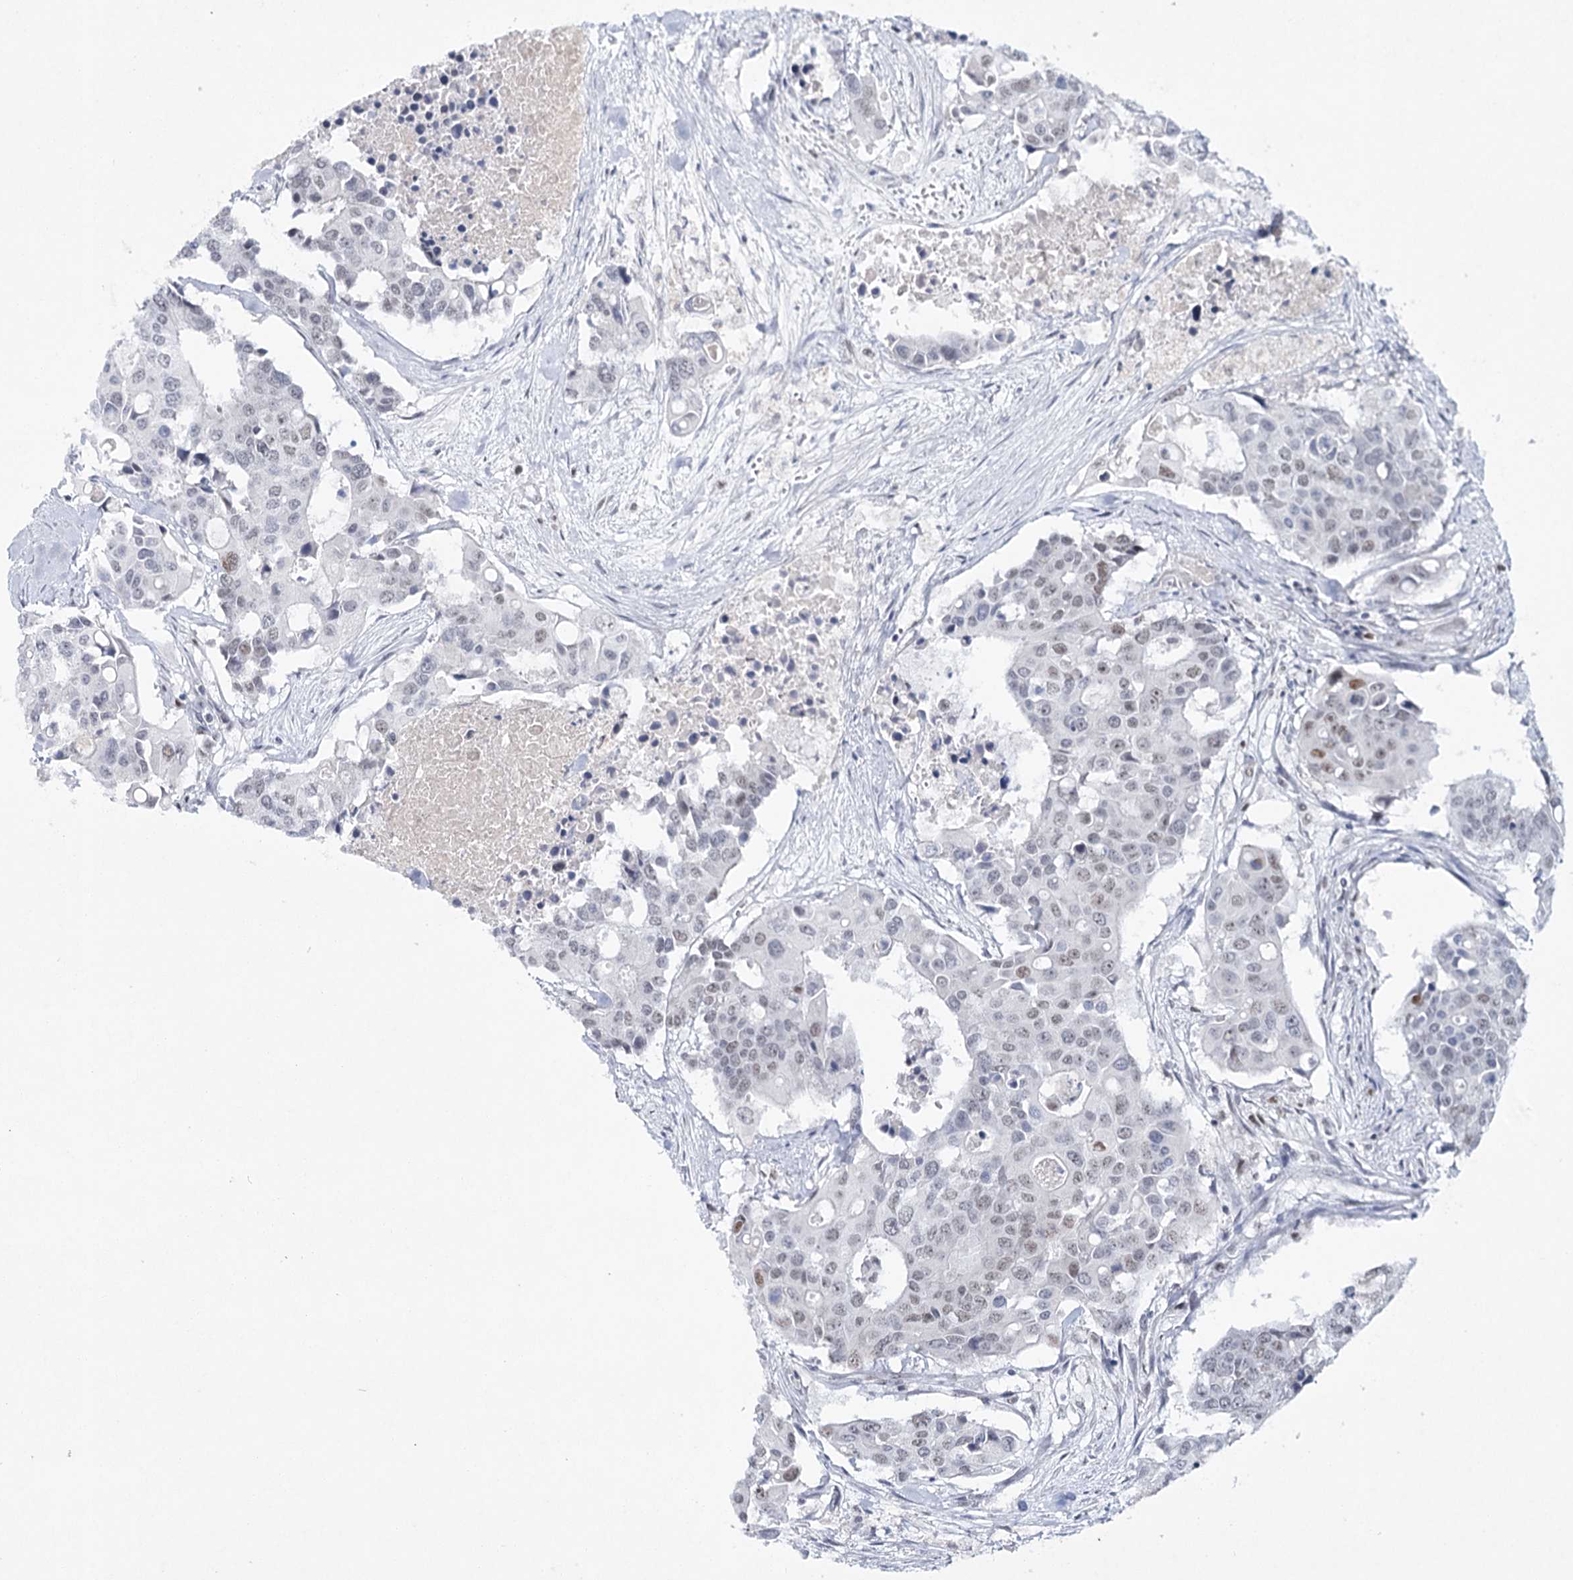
{"staining": {"intensity": "moderate", "quantity": "25%-75%", "location": "nuclear"}, "tissue": "colorectal cancer", "cell_type": "Tumor cells", "image_type": "cancer", "snomed": [{"axis": "morphology", "description": "Adenocarcinoma, NOS"}, {"axis": "topography", "description": "Colon"}], "caption": "Tumor cells display medium levels of moderate nuclear positivity in about 25%-75% of cells in human adenocarcinoma (colorectal).", "gene": "ZC3H8", "patient": {"sex": "male", "age": 77}}